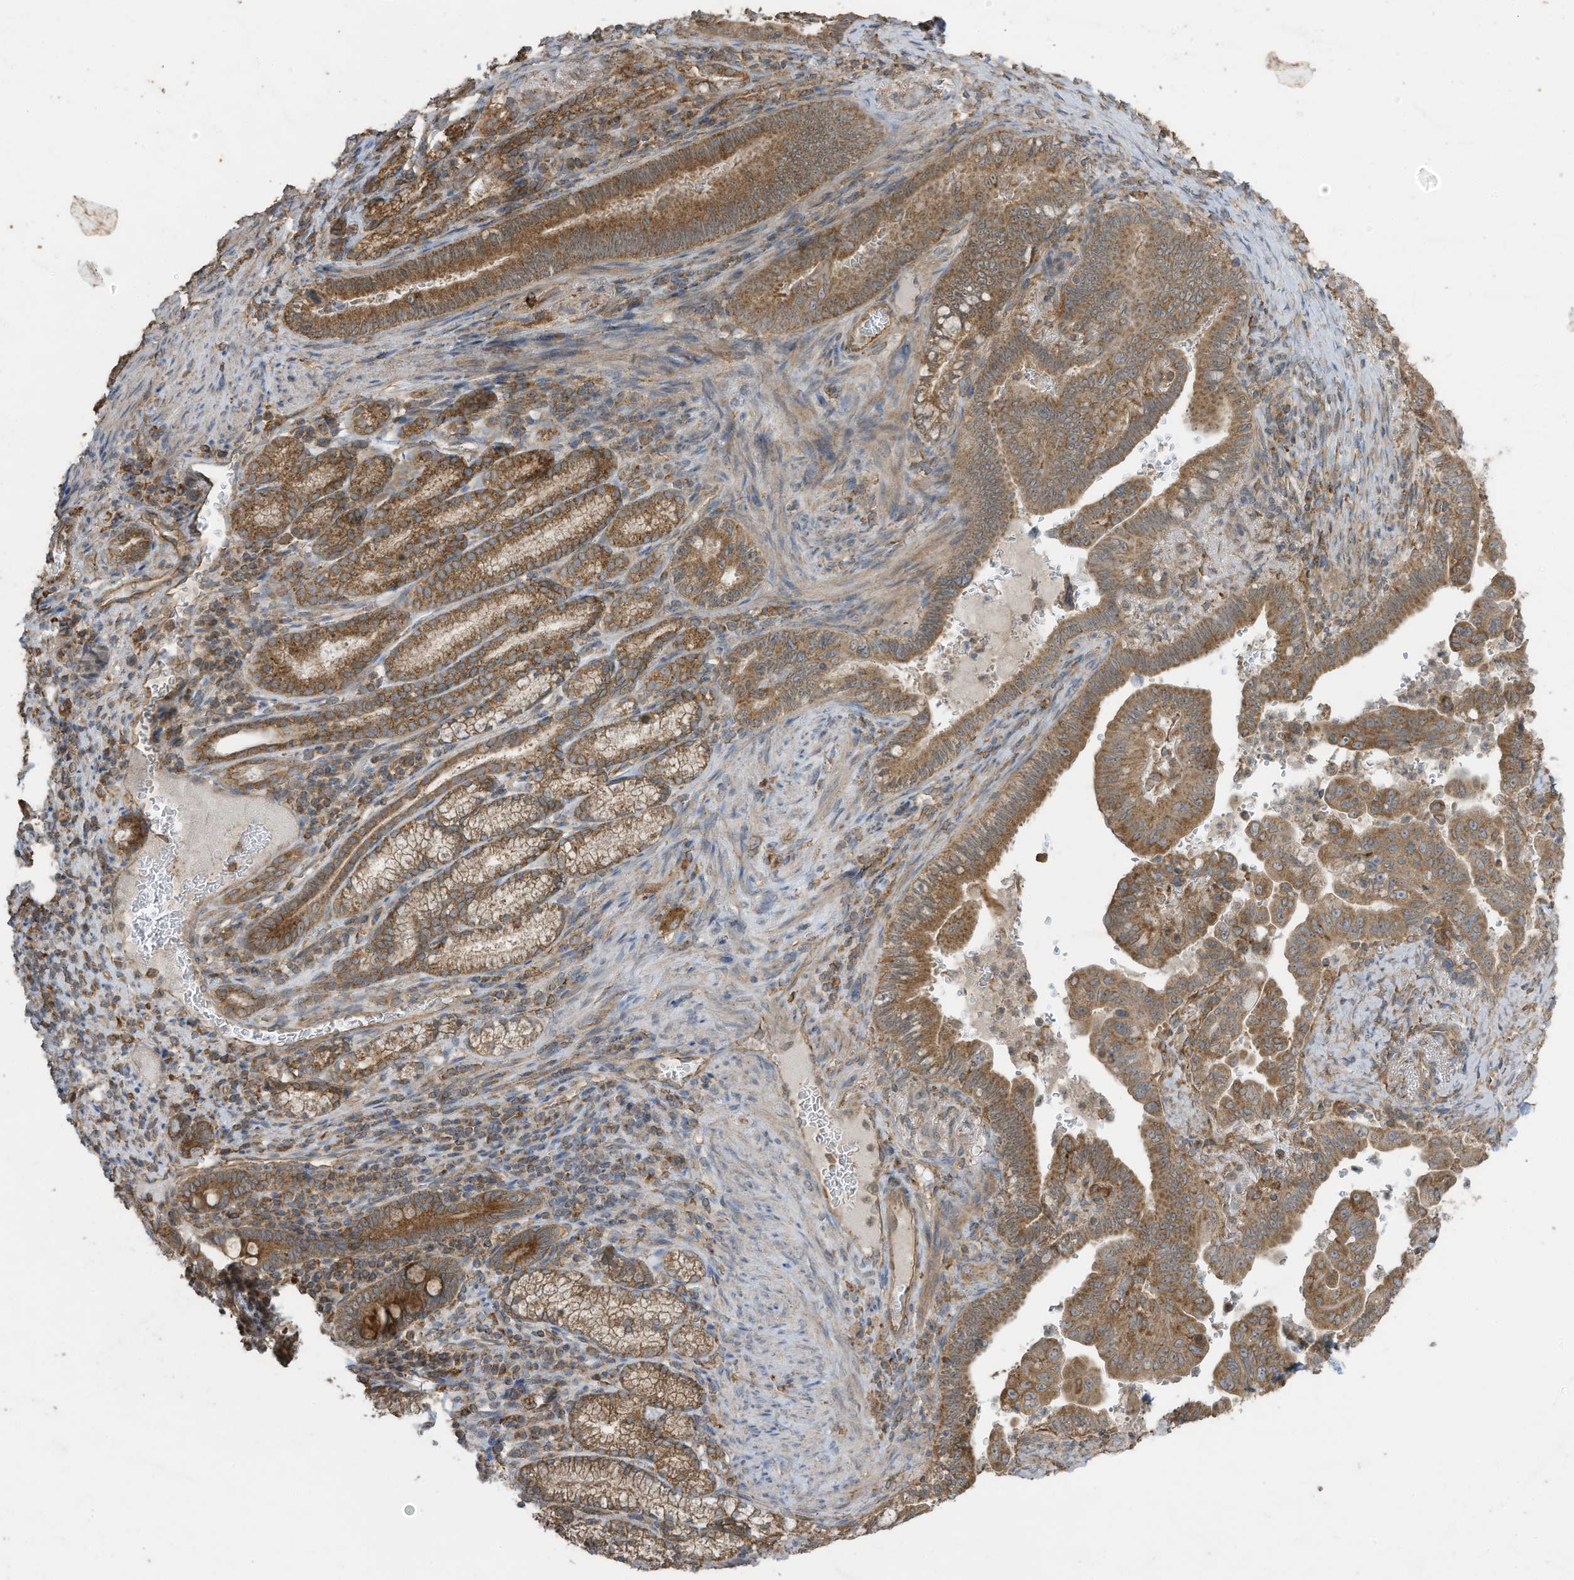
{"staining": {"intensity": "moderate", "quantity": ">75%", "location": "cytoplasmic/membranous"}, "tissue": "pancreatic cancer", "cell_type": "Tumor cells", "image_type": "cancer", "snomed": [{"axis": "morphology", "description": "Adenocarcinoma, NOS"}, {"axis": "topography", "description": "Pancreas"}], "caption": "A medium amount of moderate cytoplasmic/membranous staining is present in about >75% of tumor cells in pancreatic cancer tissue.", "gene": "CGAS", "patient": {"sex": "male", "age": 70}}